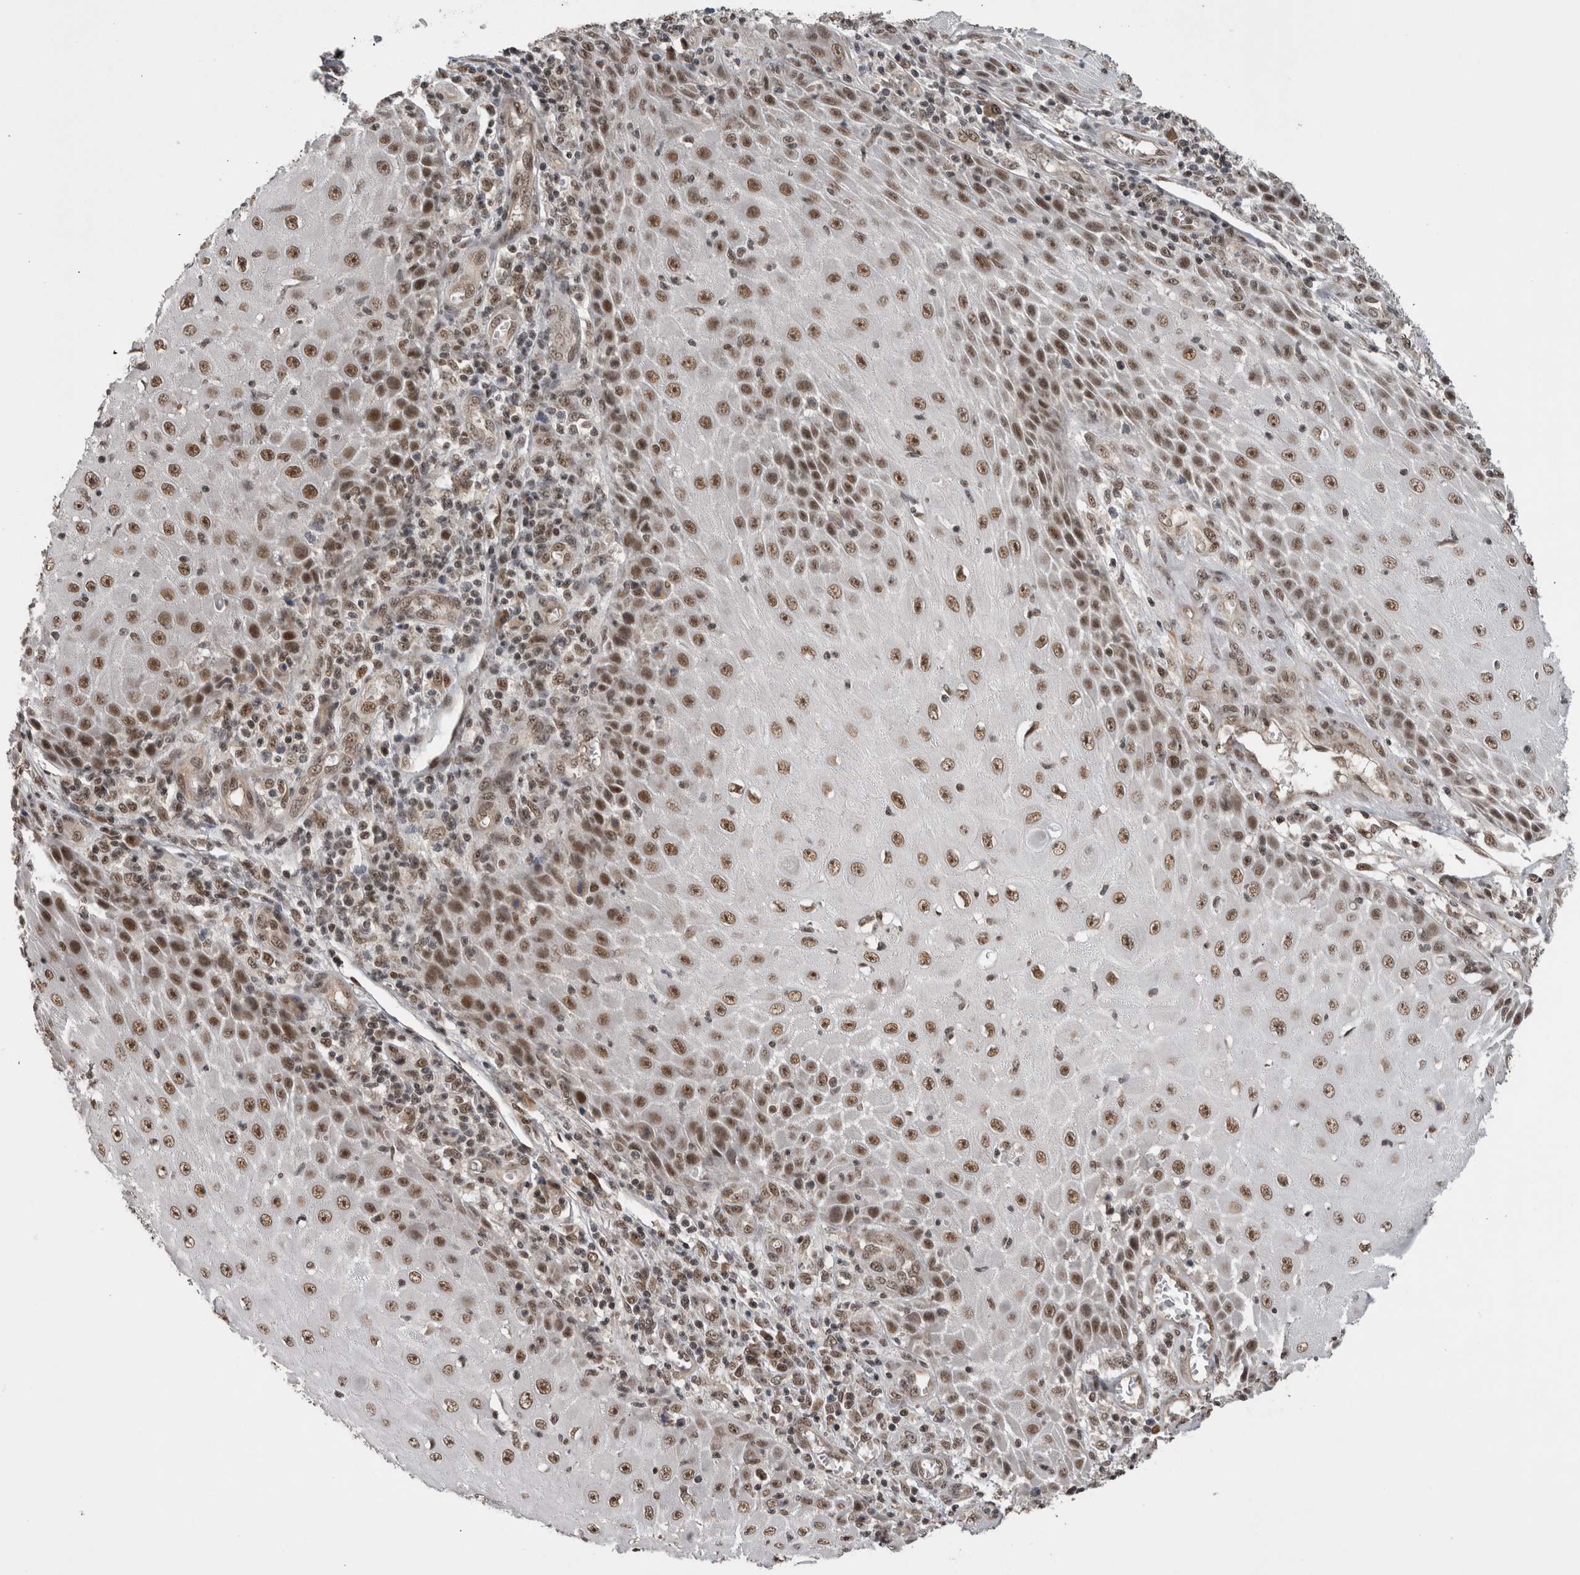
{"staining": {"intensity": "moderate", "quantity": ">75%", "location": "nuclear"}, "tissue": "skin cancer", "cell_type": "Tumor cells", "image_type": "cancer", "snomed": [{"axis": "morphology", "description": "Squamous cell carcinoma, NOS"}, {"axis": "topography", "description": "Skin"}], "caption": "High-power microscopy captured an immunohistochemistry photomicrograph of skin cancer (squamous cell carcinoma), revealing moderate nuclear expression in approximately >75% of tumor cells. The protein of interest is stained brown, and the nuclei are stained in blue (DAB (3,3'-diaminobenzidine) IHC with brightfield microscopy, high magnification).", "gene": "CPSF2", "patient": {"sex": "female", "age": 73}}